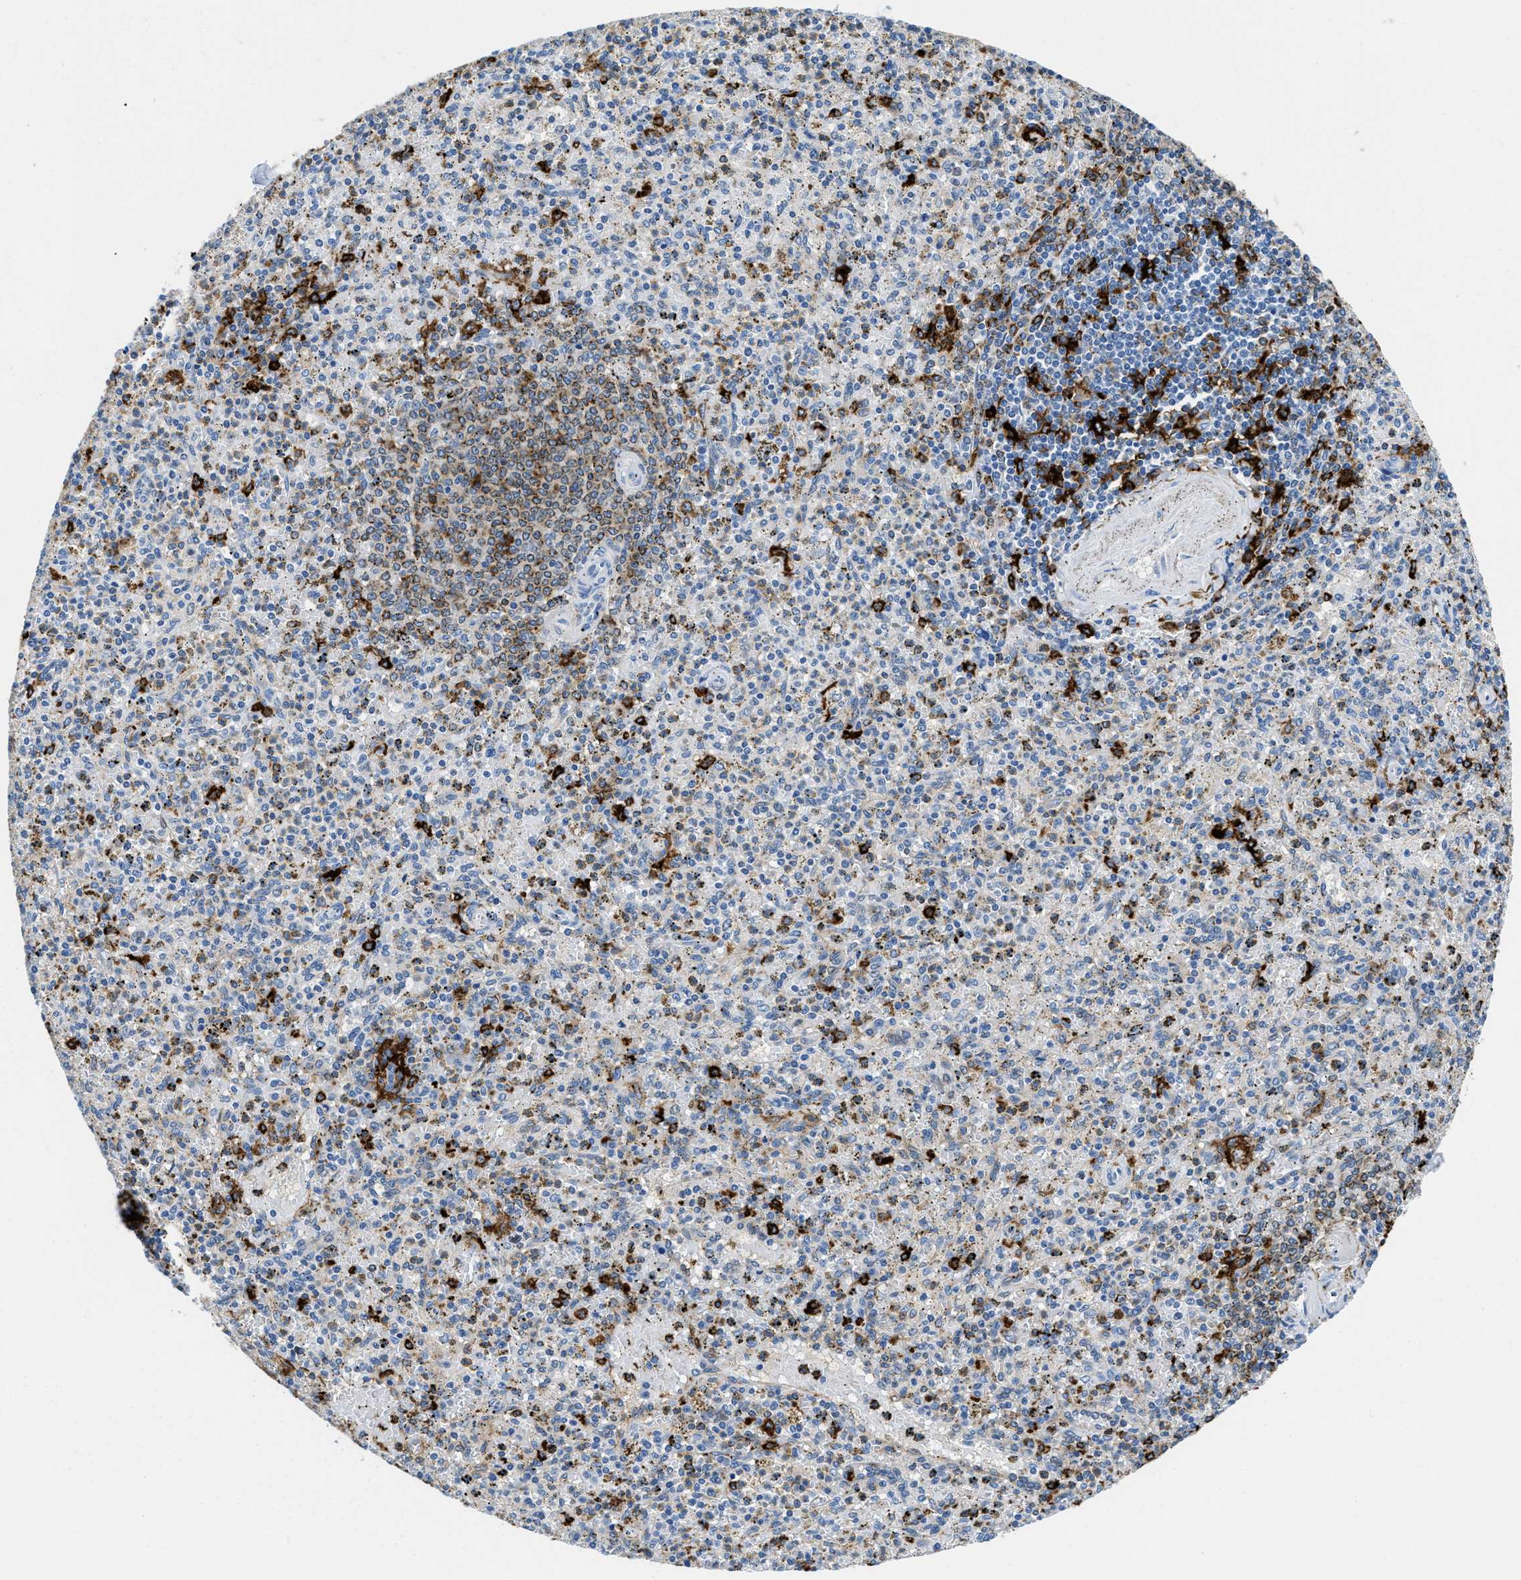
{"staining": {"intensity": "strong", "quantity": "<25%", "location": "cytoplasmic/membranous"}, "tissue": "spleen", "cell_type": "Cells in red pulp", "image_type": "normal", "snomed": [{"axis": "morphology", "description": "Normal tissue, NOS"}, {"axis": "topography", "description": "Spleen"}], "caption": "A medium amount of strong cytoplasmic/membranous staining is present in approximately <25% of cells in red pulp in unremarkable spleen.", "gene": "CD226", "patient": {"sex": "male", "age": 72}}